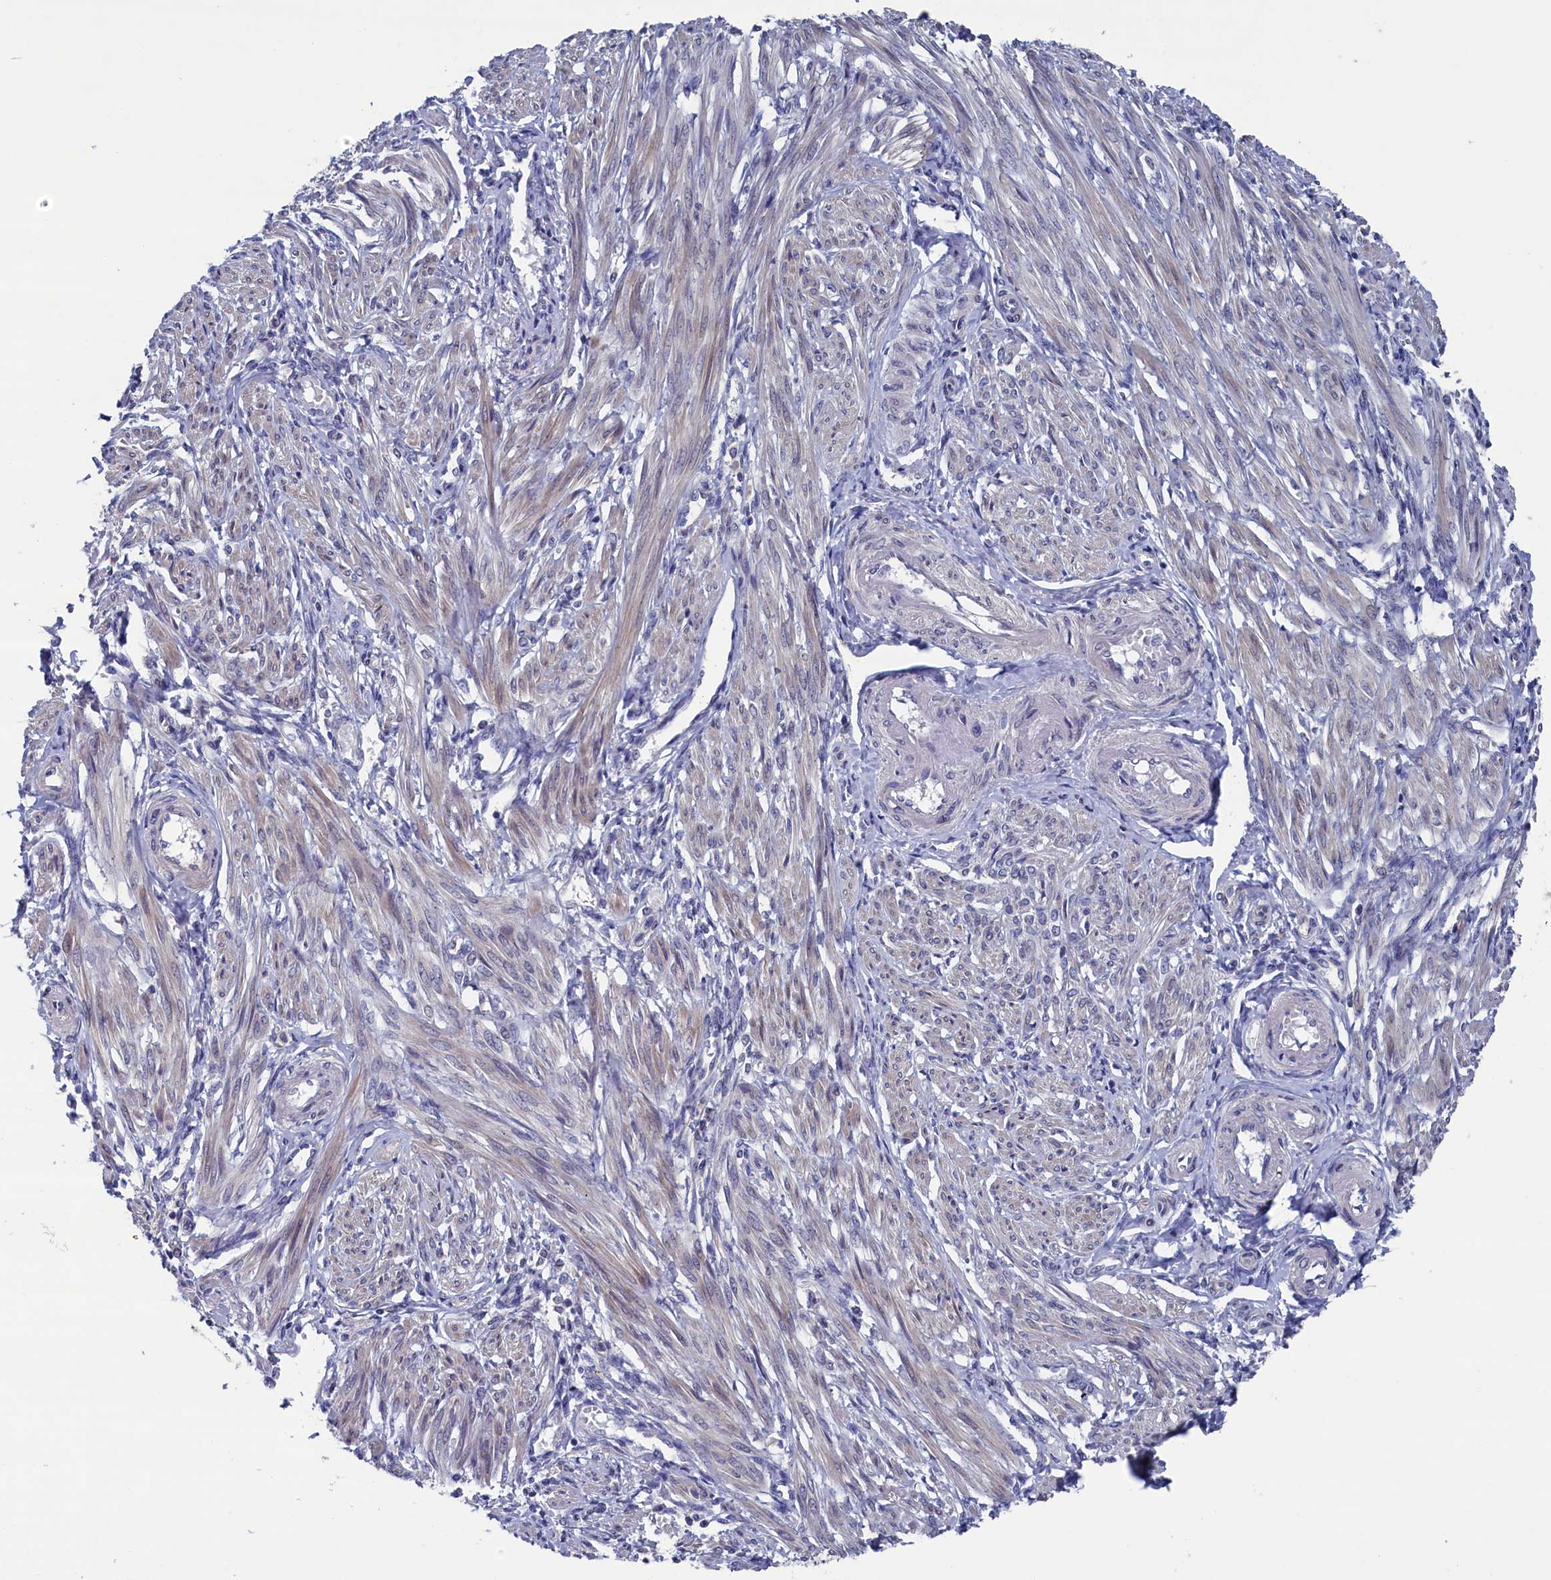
{"staining": {"intensity": "weak", "quantity": "25%-75%", "location": "cytoplasmic/membranous"}, "tissue": "smooth muscle", "cell_type": "Smooth muscle cells", "image_type": "normal", "snomed": [{"axis": "morphology", "description": "Normal tissue, NOS"}, {"axis": "topography", "description": "Smooth muscle"}], "caption": "Smooth muscle stained for a protein (brown) demonstrates weak cytoplasmic/membranous positive staining in approximately 25%-75% of smooth muscle cells.", "gene": "SPATA13", "patient": {"sex": "female", "age": 39}}